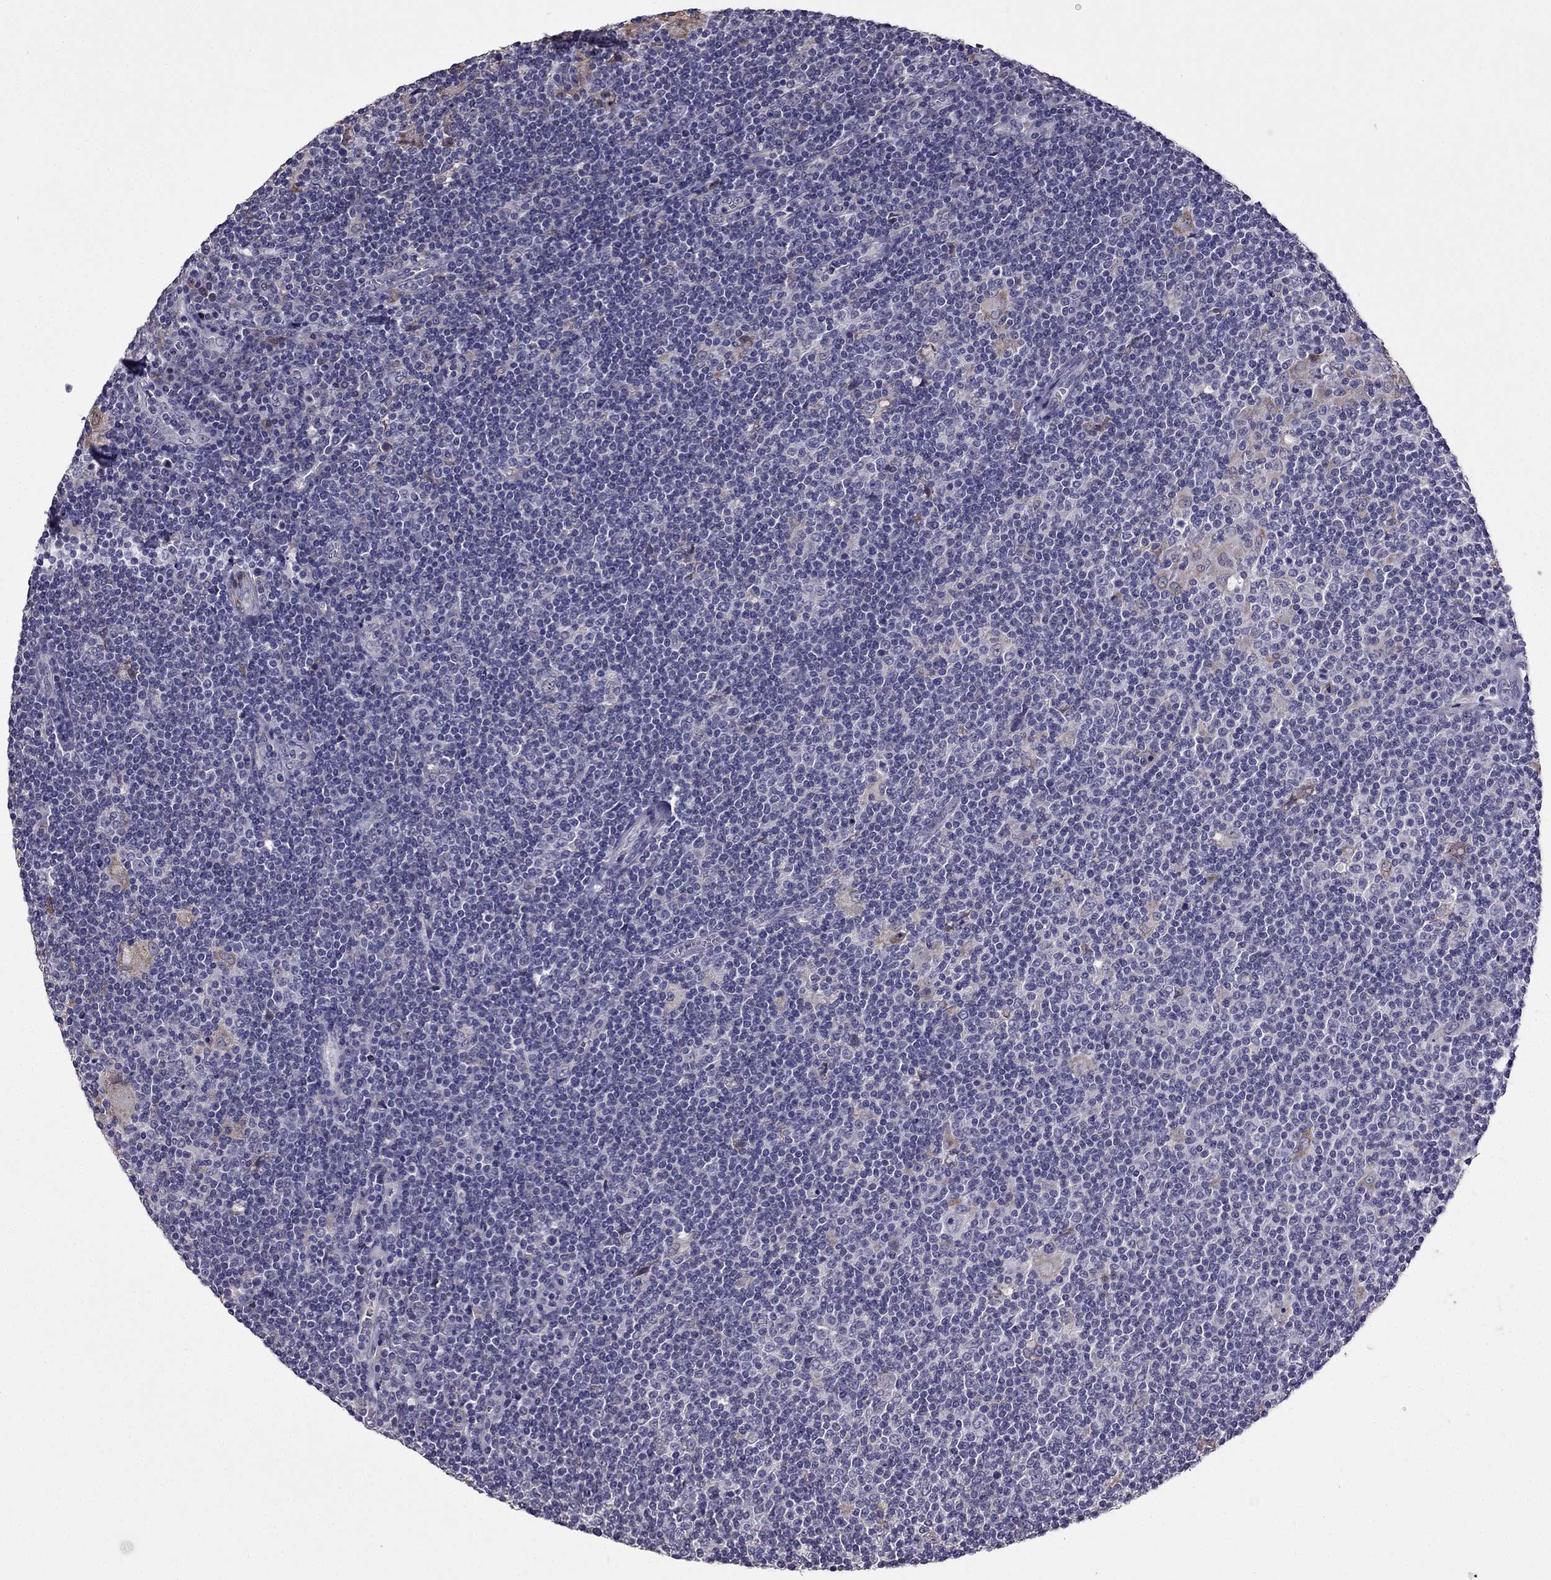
{"staining": {"intensity": "negative", "quantity": "none", "location": "none"}, "tissue": "lymphoma", "cell_type": "Tumor cells", "image_type": "cancer", "snomed": [{"axis": "morphology", "description": "Hodgkin's disease, NOS"}, {"axis": "topography", "description": "Lymph node"}], "caption": "Immunohistochemistry (IHC) of lymphoma demonstrates no positivity in tumor cells.", "gene": "CDH9", "patient": {"sex": "male", "age": 40}}